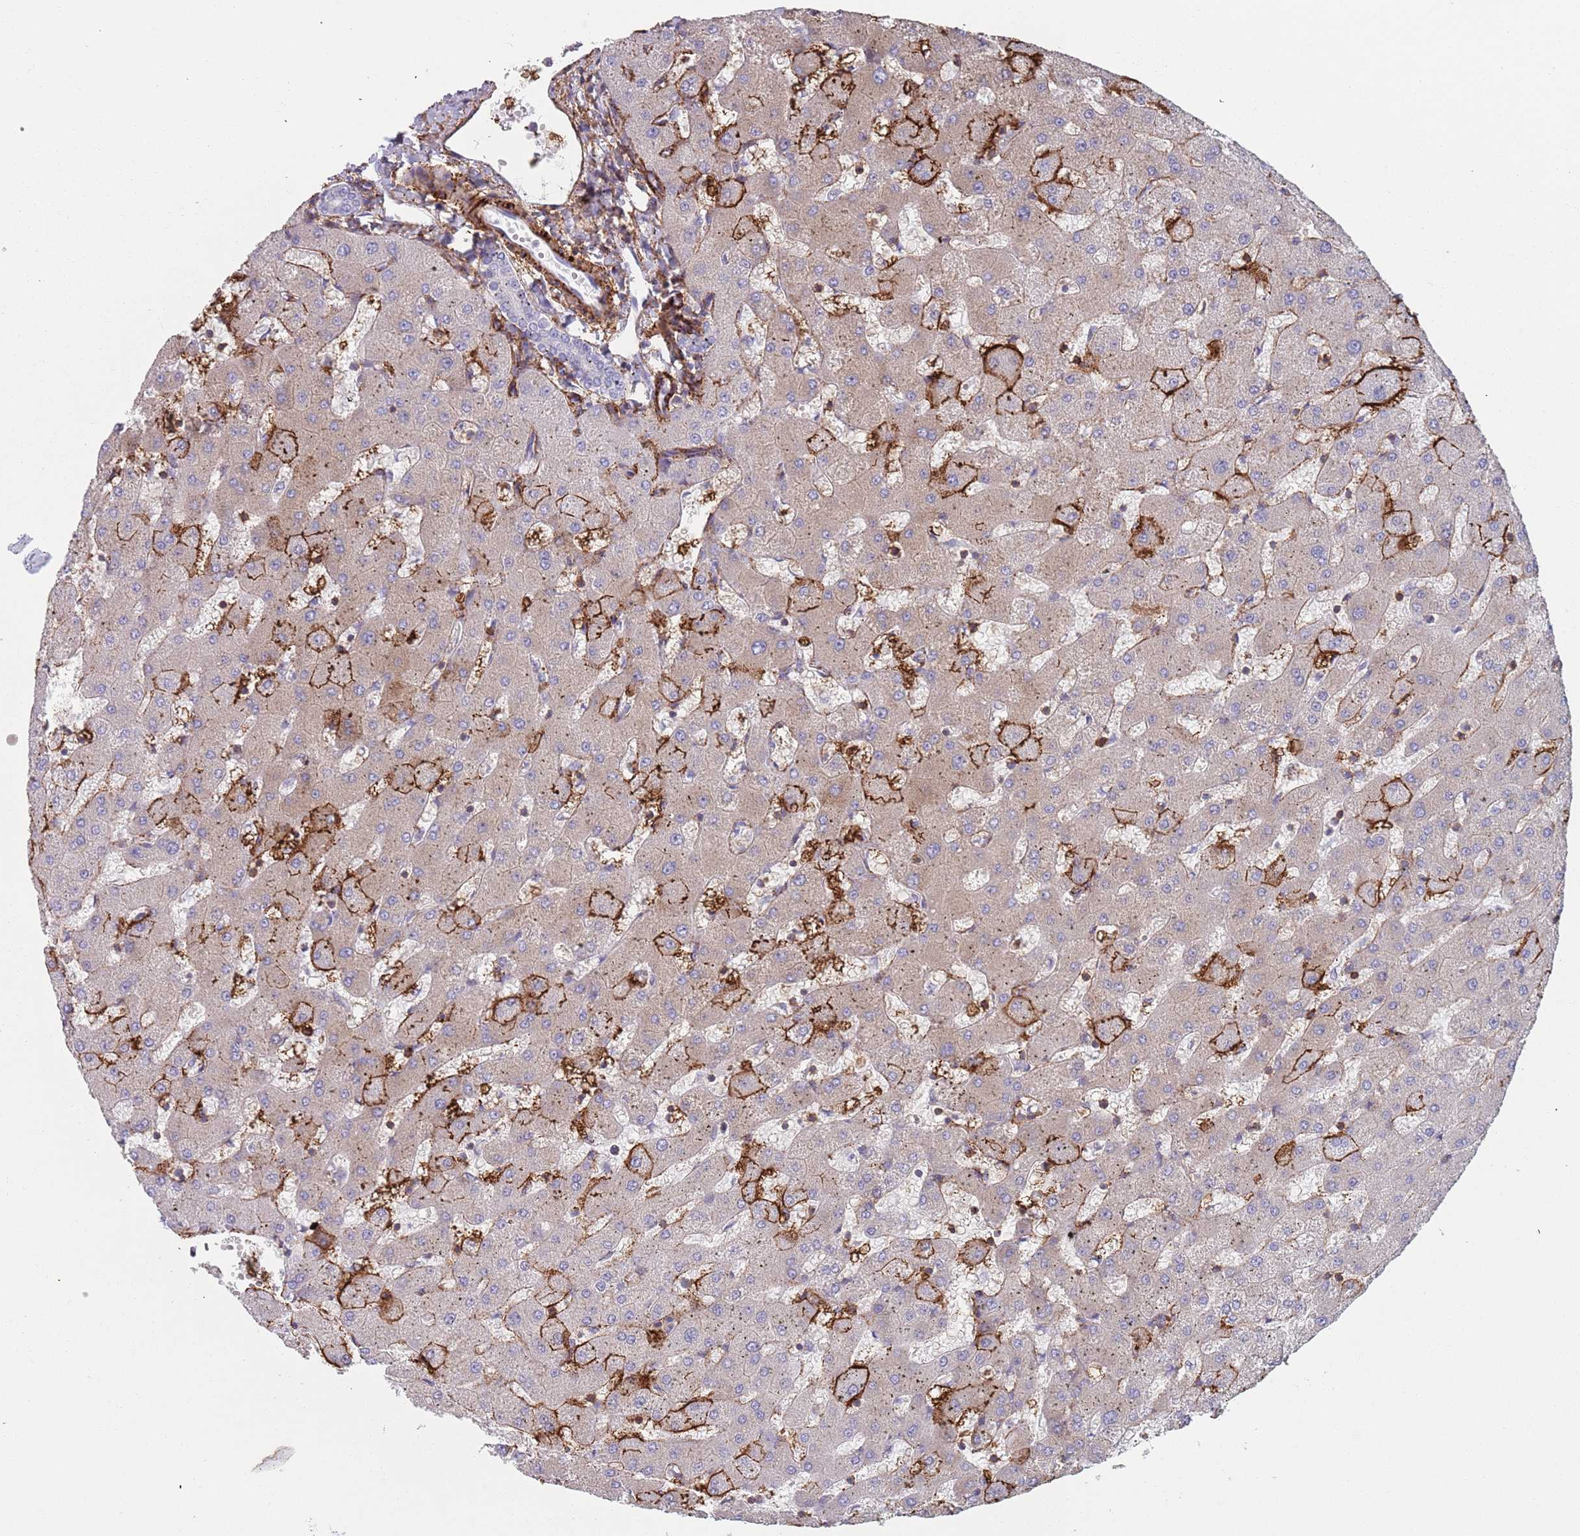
{"staining": {"intensity": "negative", "quantity": "none", "location": "none"}, "tissue": "liver", "cell_type": "Cholangiocytes", "image_type": "normal", "snomed": [{"axis": "morphology", "description": "Normal tissue, NOS"}, {"axis": "topography", "description": "Liver"}], "caption": "Liver was stained to show a protein in brown. There is no significant expression in cholangiocytes.", "gene": "RNF144A", "patient": {"sex": "female", "age": 63}}